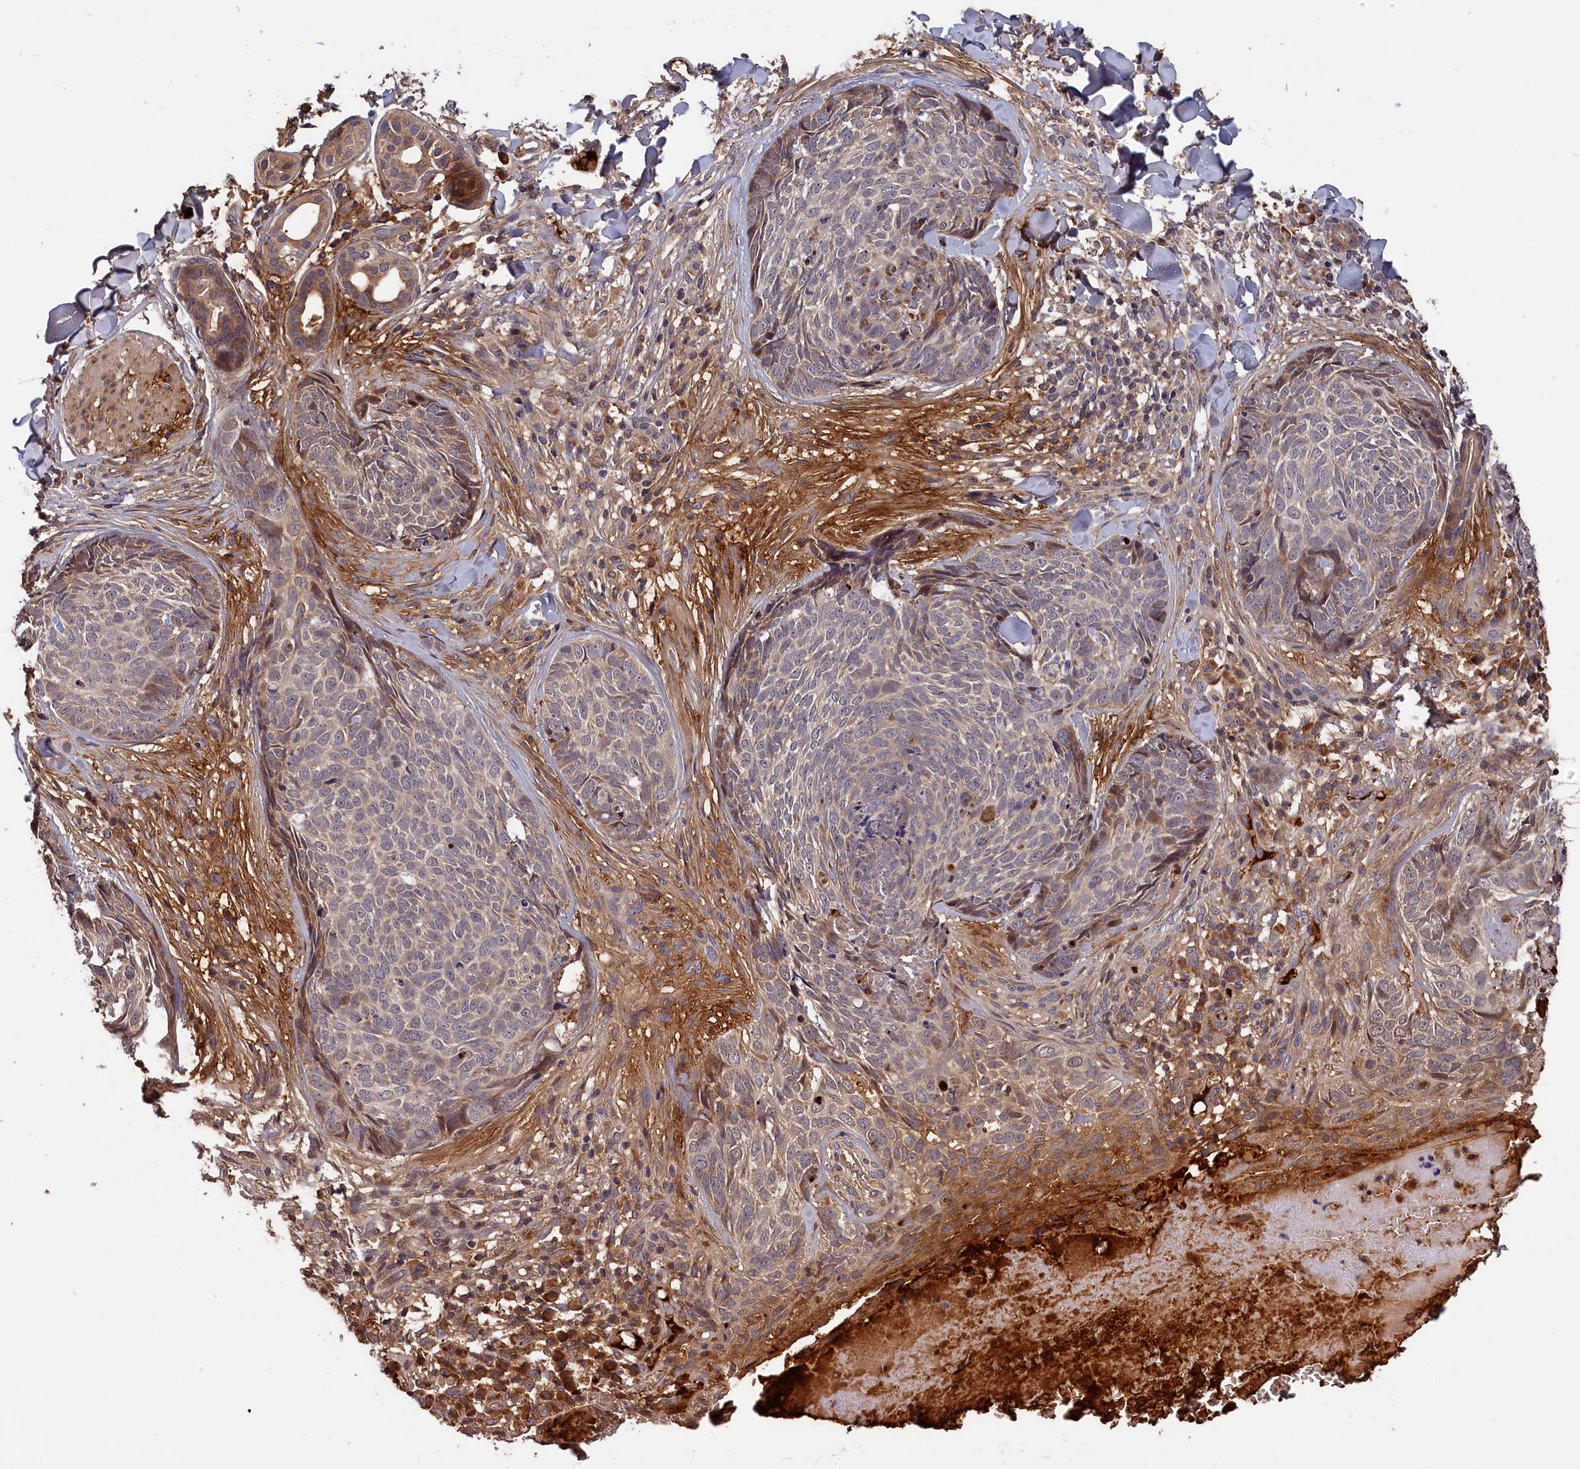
{"staining": {"intensity": "weak", "quantity": "25%-75%", "location": "cytoplasmic/membranous"}, "tissue": "skin cancer", "cell_type": "Tumor cells", "image_type": "cancer", "snomed": [{"axis": "morphology", "description": "Basal cell carcinoma"}, {"axis": "topography", "description": "Skin"}], "caption": "Immunohistochemistry (IHC) of human basal cell carcinoma (skin) displays low levels of weak cytoplasmic/membranous staining in about 25%-75% of tumor cells.", "gene": "ITIH1", "patient": {"sex": "female", "age": 61}}